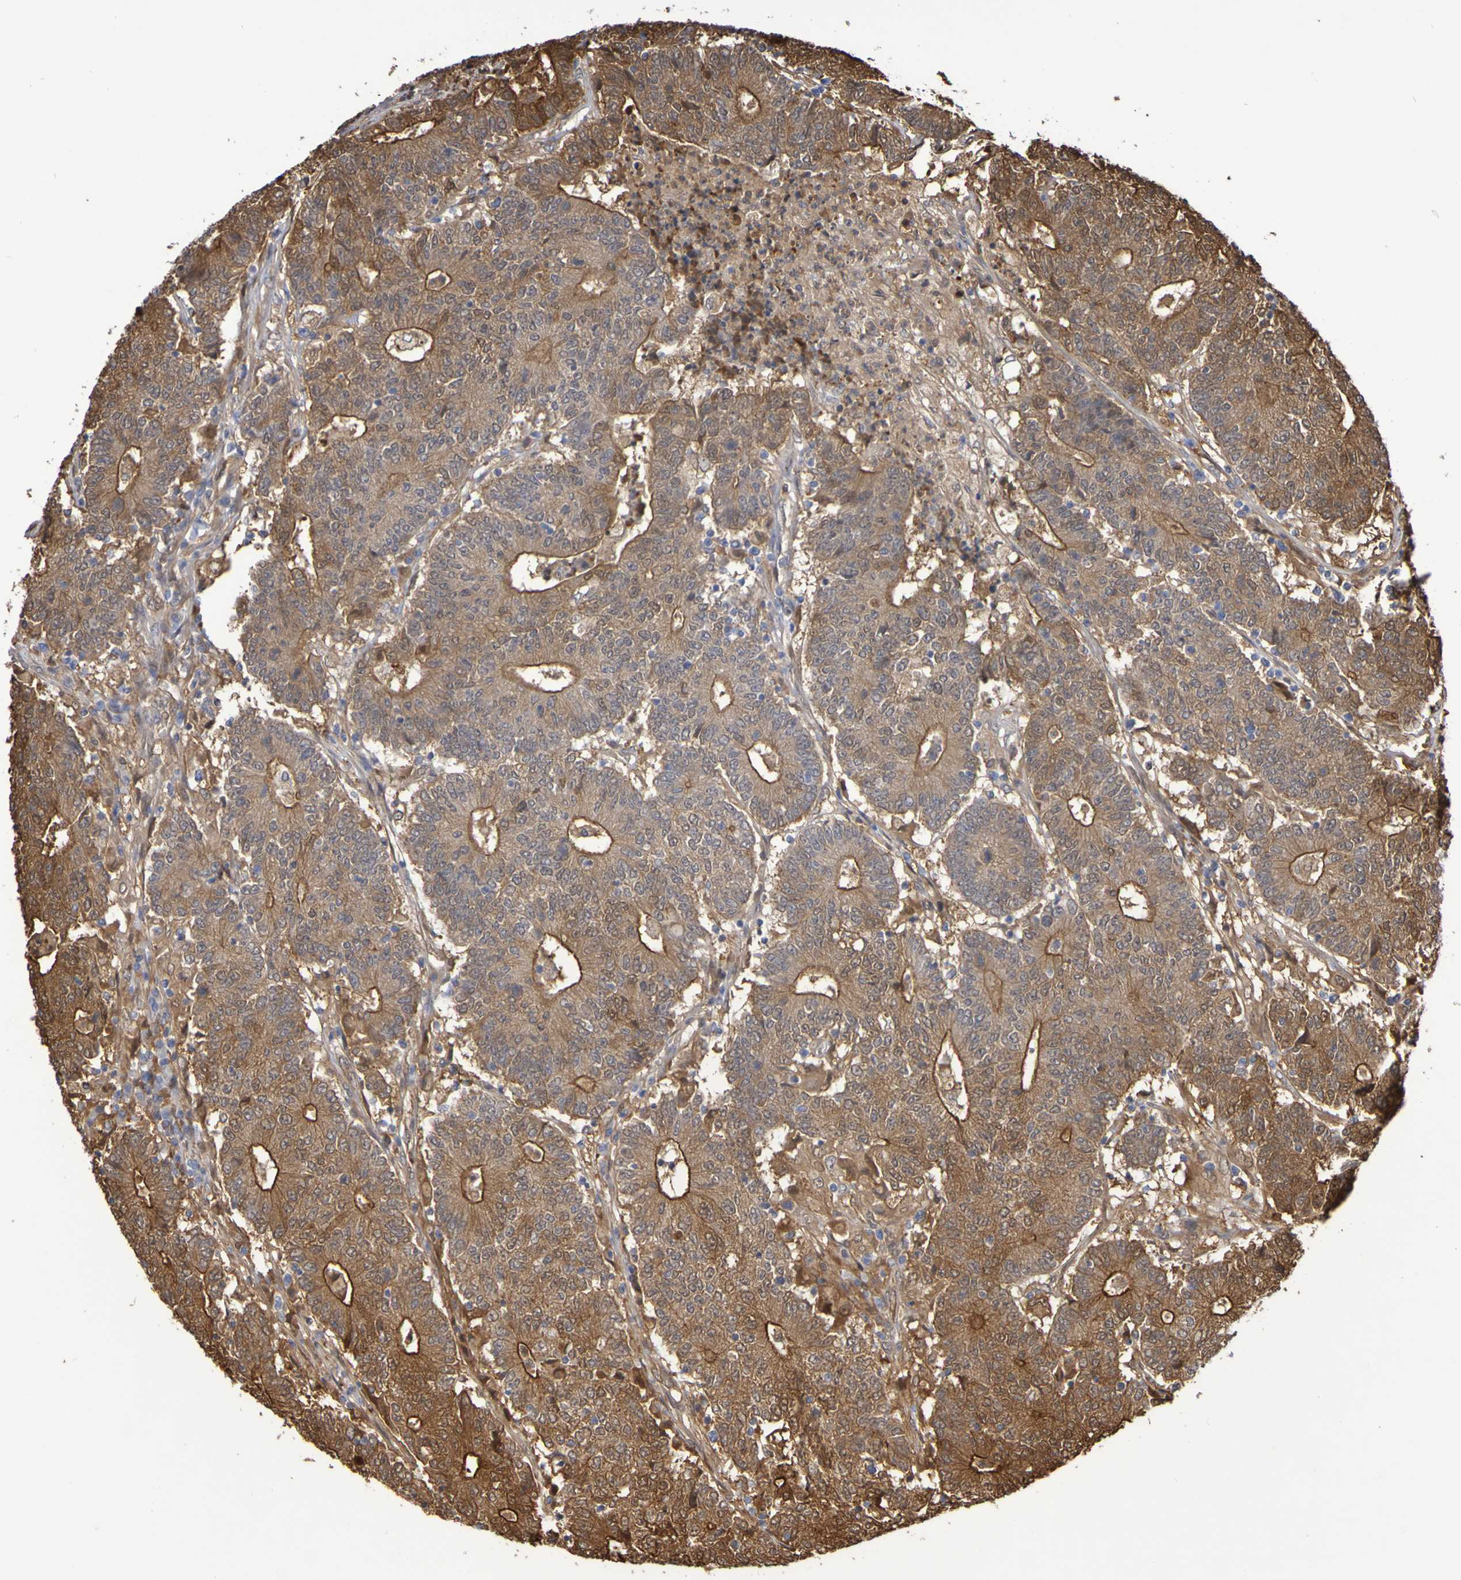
{"staining": {"intensity": "moderate", "quantity": ">75%", "location": "cytoplasmic/membranous"}, "tissue": "colorectal cancer", "cell_type": "Tumor cells", "image_type": "cancer", "snomed": [{"axis": "morphology", "description": "Normal tissue, NOS"}, {"axis": "morphology", "description": "Adenocarcinoma, NOS"}, {"axis": "topography", "description": "Colon"}], "caption": "The micrograph shows immunohistochemical staining of adenocarcinoma (colorectal). There is moderate cytoplasmic/membranous staining is seen in approximately >75% of tumor cells. Using DAB (3,3'-diaminobenzidine) (brown) and hematoxylin (blue) stains, captured at high magnification using brightfield microscopy.", "gene": "SERPINB6", "patient": {"sex": "female", "age": 75}}